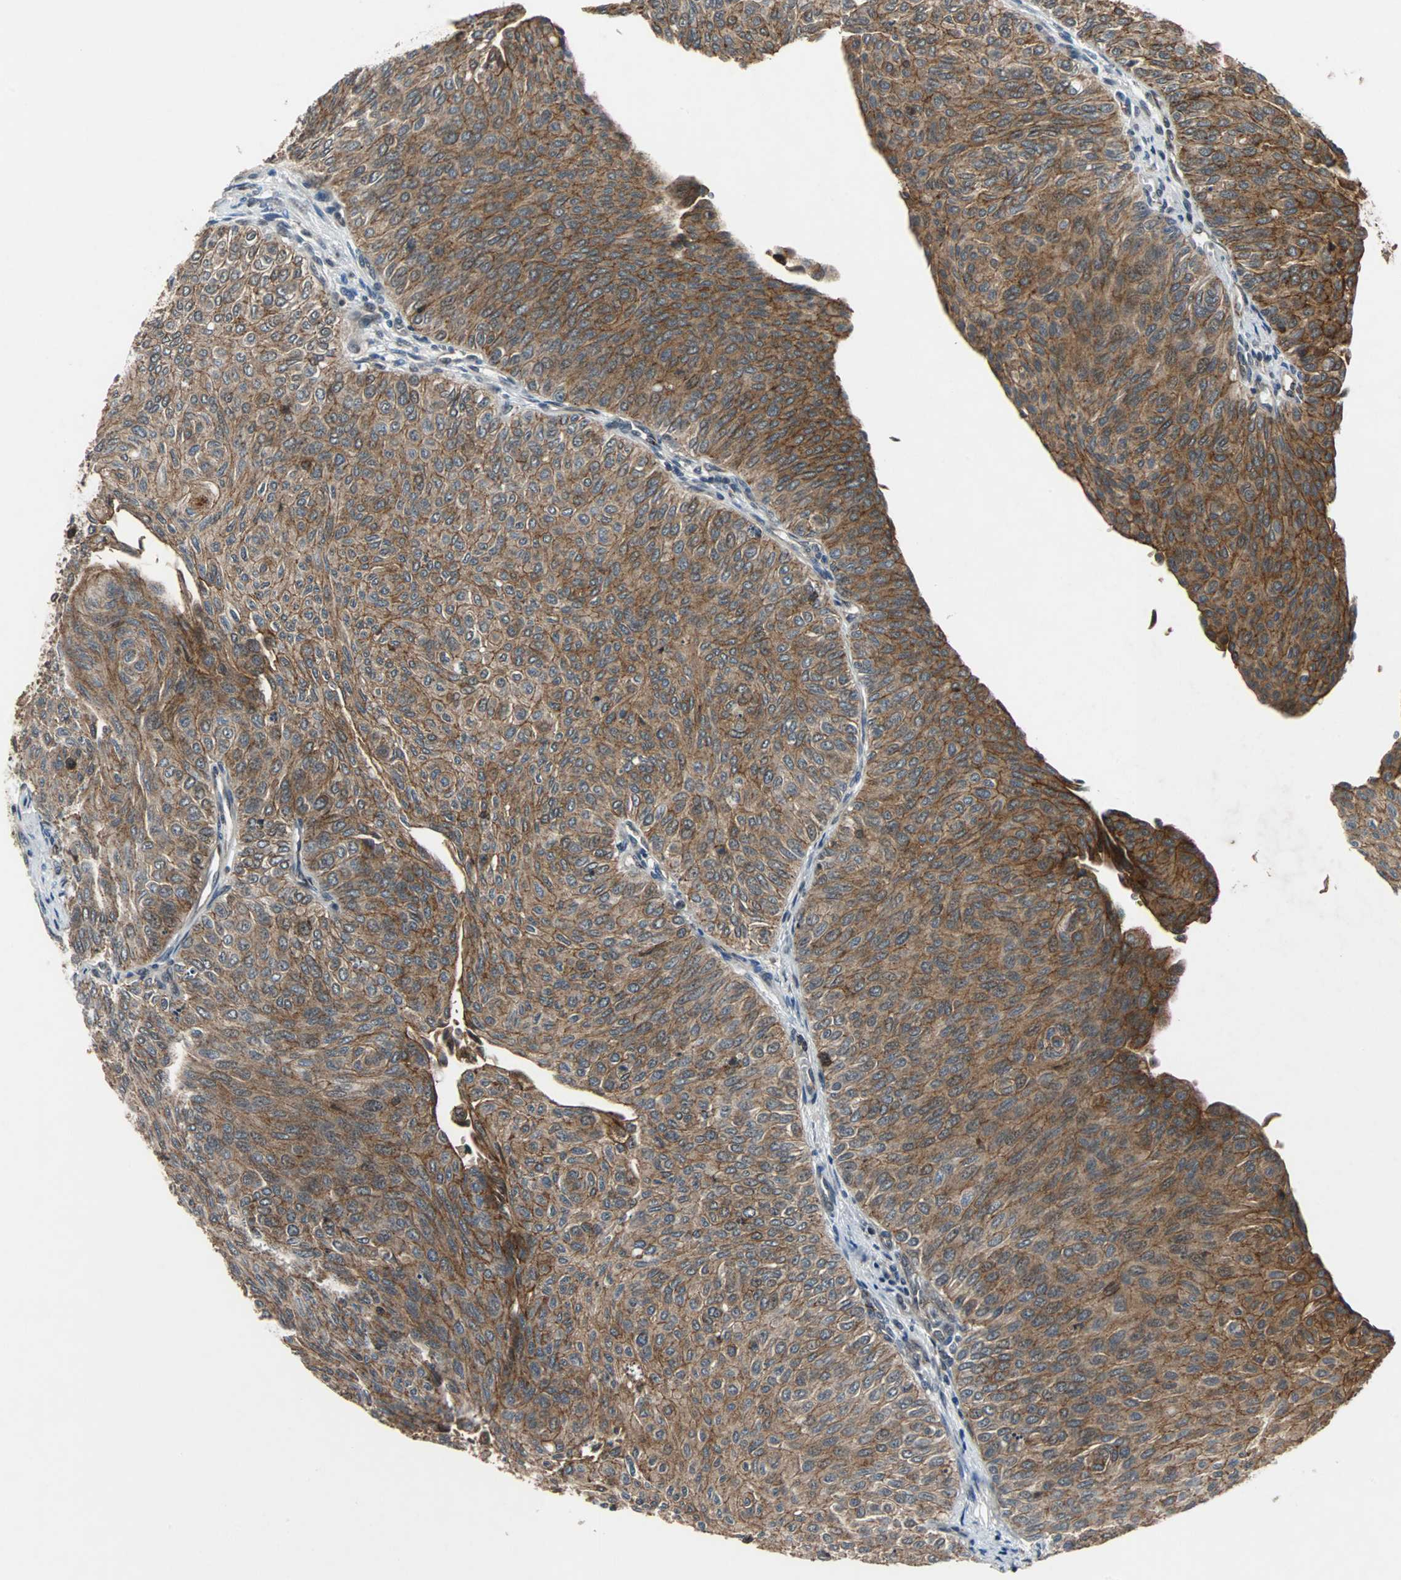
{"staining": {"intensity": "strong", "quantity": ">75%", "location": "cytoplasmic/membranous"}, "tissue": "urothelial cancer", "cell_type": "Tumor cells", "image_type": "cancer", "snomed": [{"axis": "morphology", "description": "Urothelial carcinoma, Low grade"}, {"axis": "topography", "description": "Urinary bladder"}], "caption": "A high amount of strong cytoplasmic/membranous positivity is identified in approximately >75% of tumor cells in urothelial cancer tissue.", "gene": "LSR", "patient": {"sex": "male", "age": 78}}